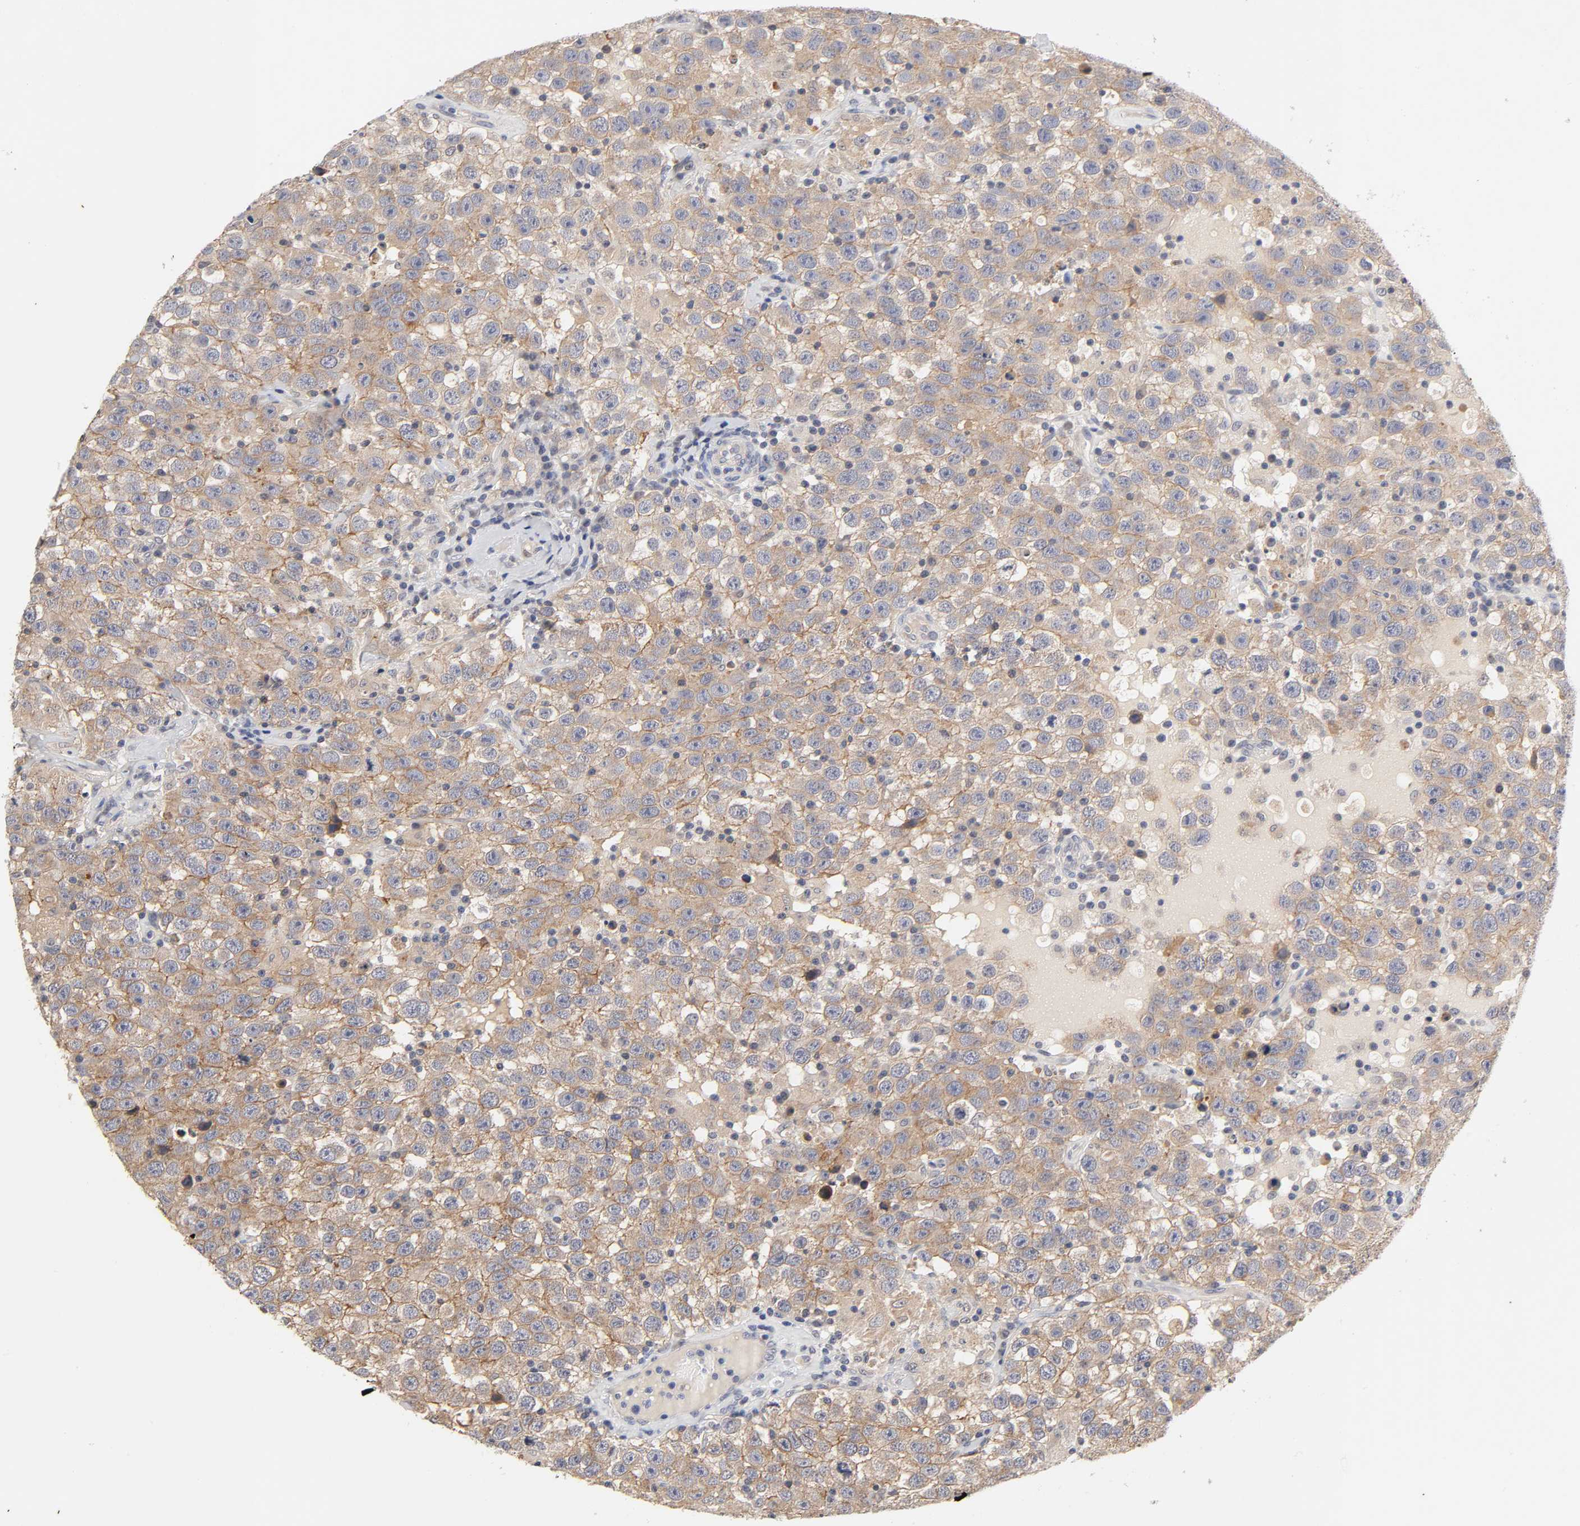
{"staining": {"intensity": "moderate", "quantity": ">75%", "location": "cytoplasmic/membranous"}, "tissue": "testis cancer", "cell_type": "Tumor cells", "image_type": "cancer", "snomed": [{"axis": "morphology", "description": "Seminoma, NOS"}, {"axis": "topography", "description": "Testis"}], "caption": "A medium amount of moderate cytoplasmic/membranous expression is seen in about >75% of tumor cells in testis cancer (seminoma) tissue.", "gene": "CXADR", "patient": {"sex": "male", "age": 41}}